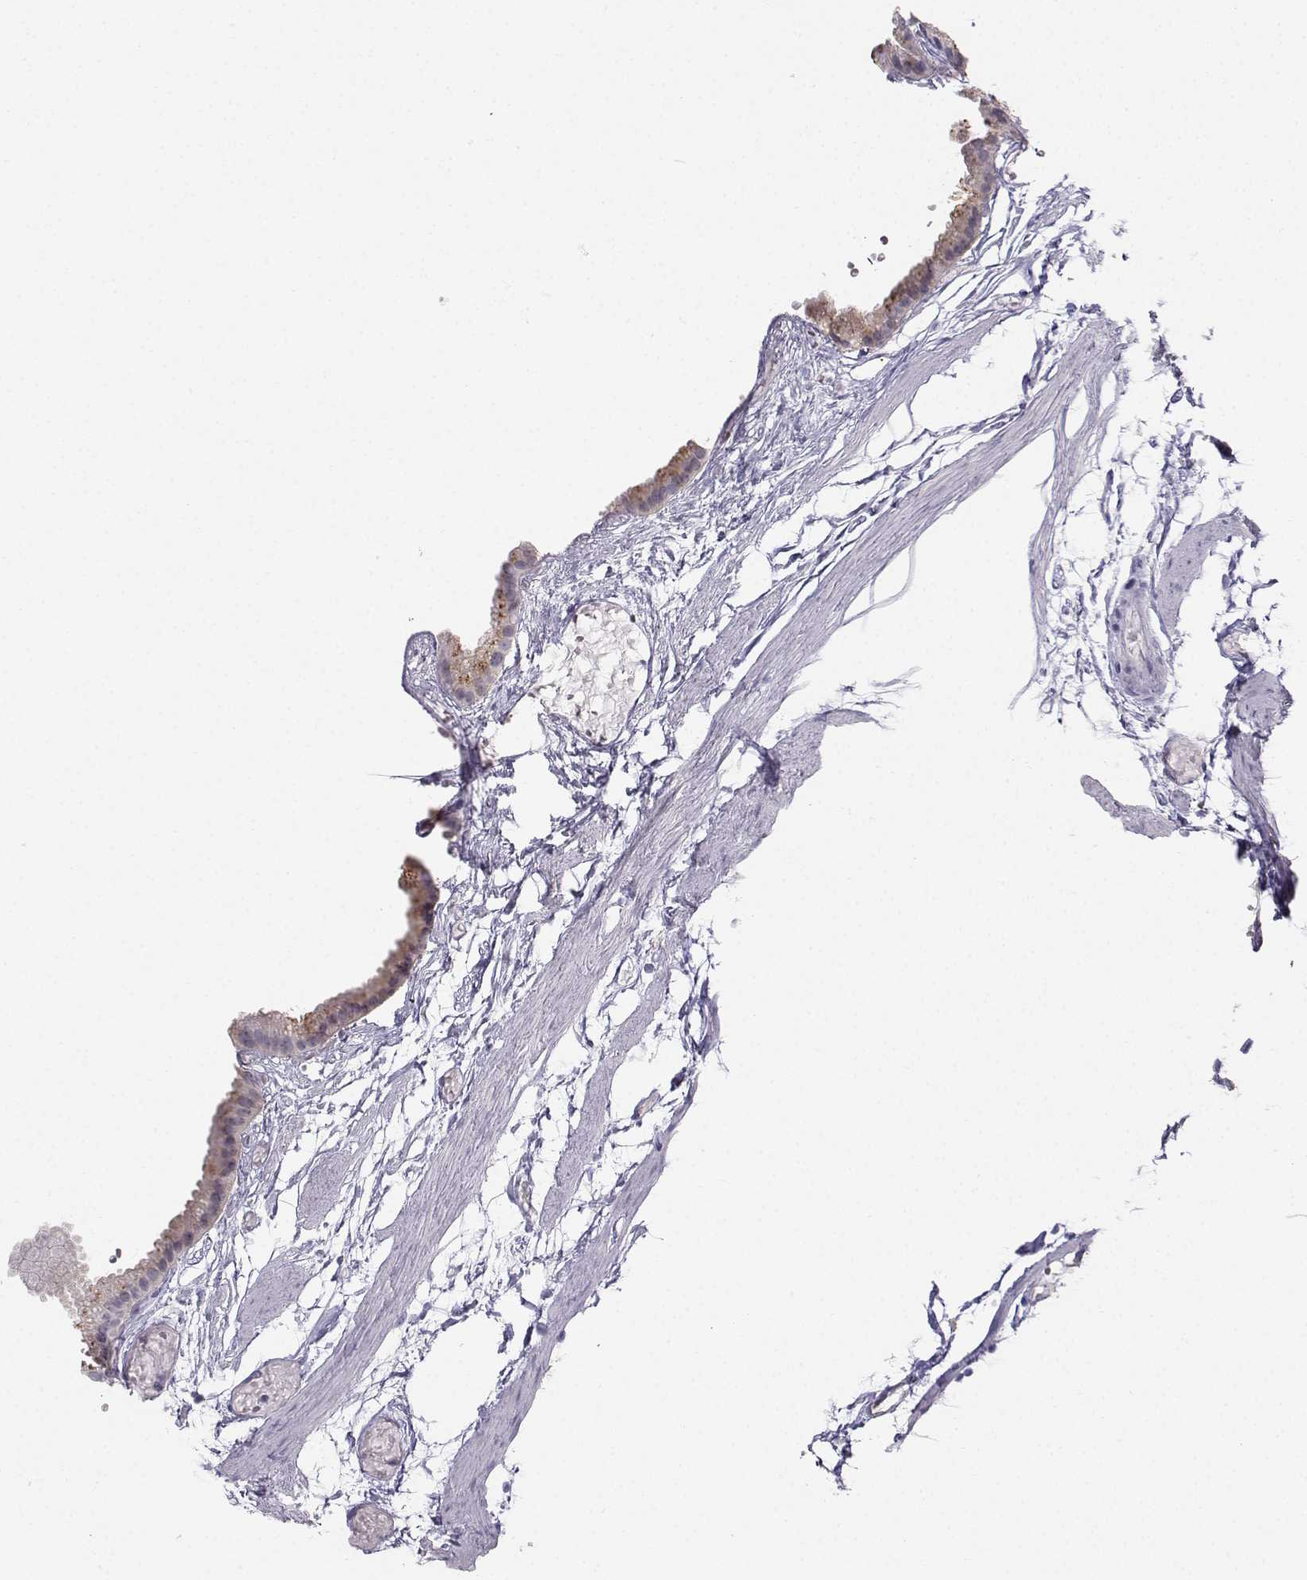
{"staining": {"intensity": "moderate", "quantity": "25%-75%", "location": "cytoplasmic/membranous"}, "tissue": "gallbladder", "cell_type": "Glandular cells", "image_type": "normal", "snomed": [{"axis": "morphology", "description": "Normal tissue, NOS"}, {"axis": "topography", "description": "Gallbladder"}], "caption": "Human gallbladder stained with a brown dye reveals moderate cytoplasmic/membranous positive staining in about 25%-75% of glandular cells.", "gene": "IQCD", "patient": {"sex": "female", "age": 45}}